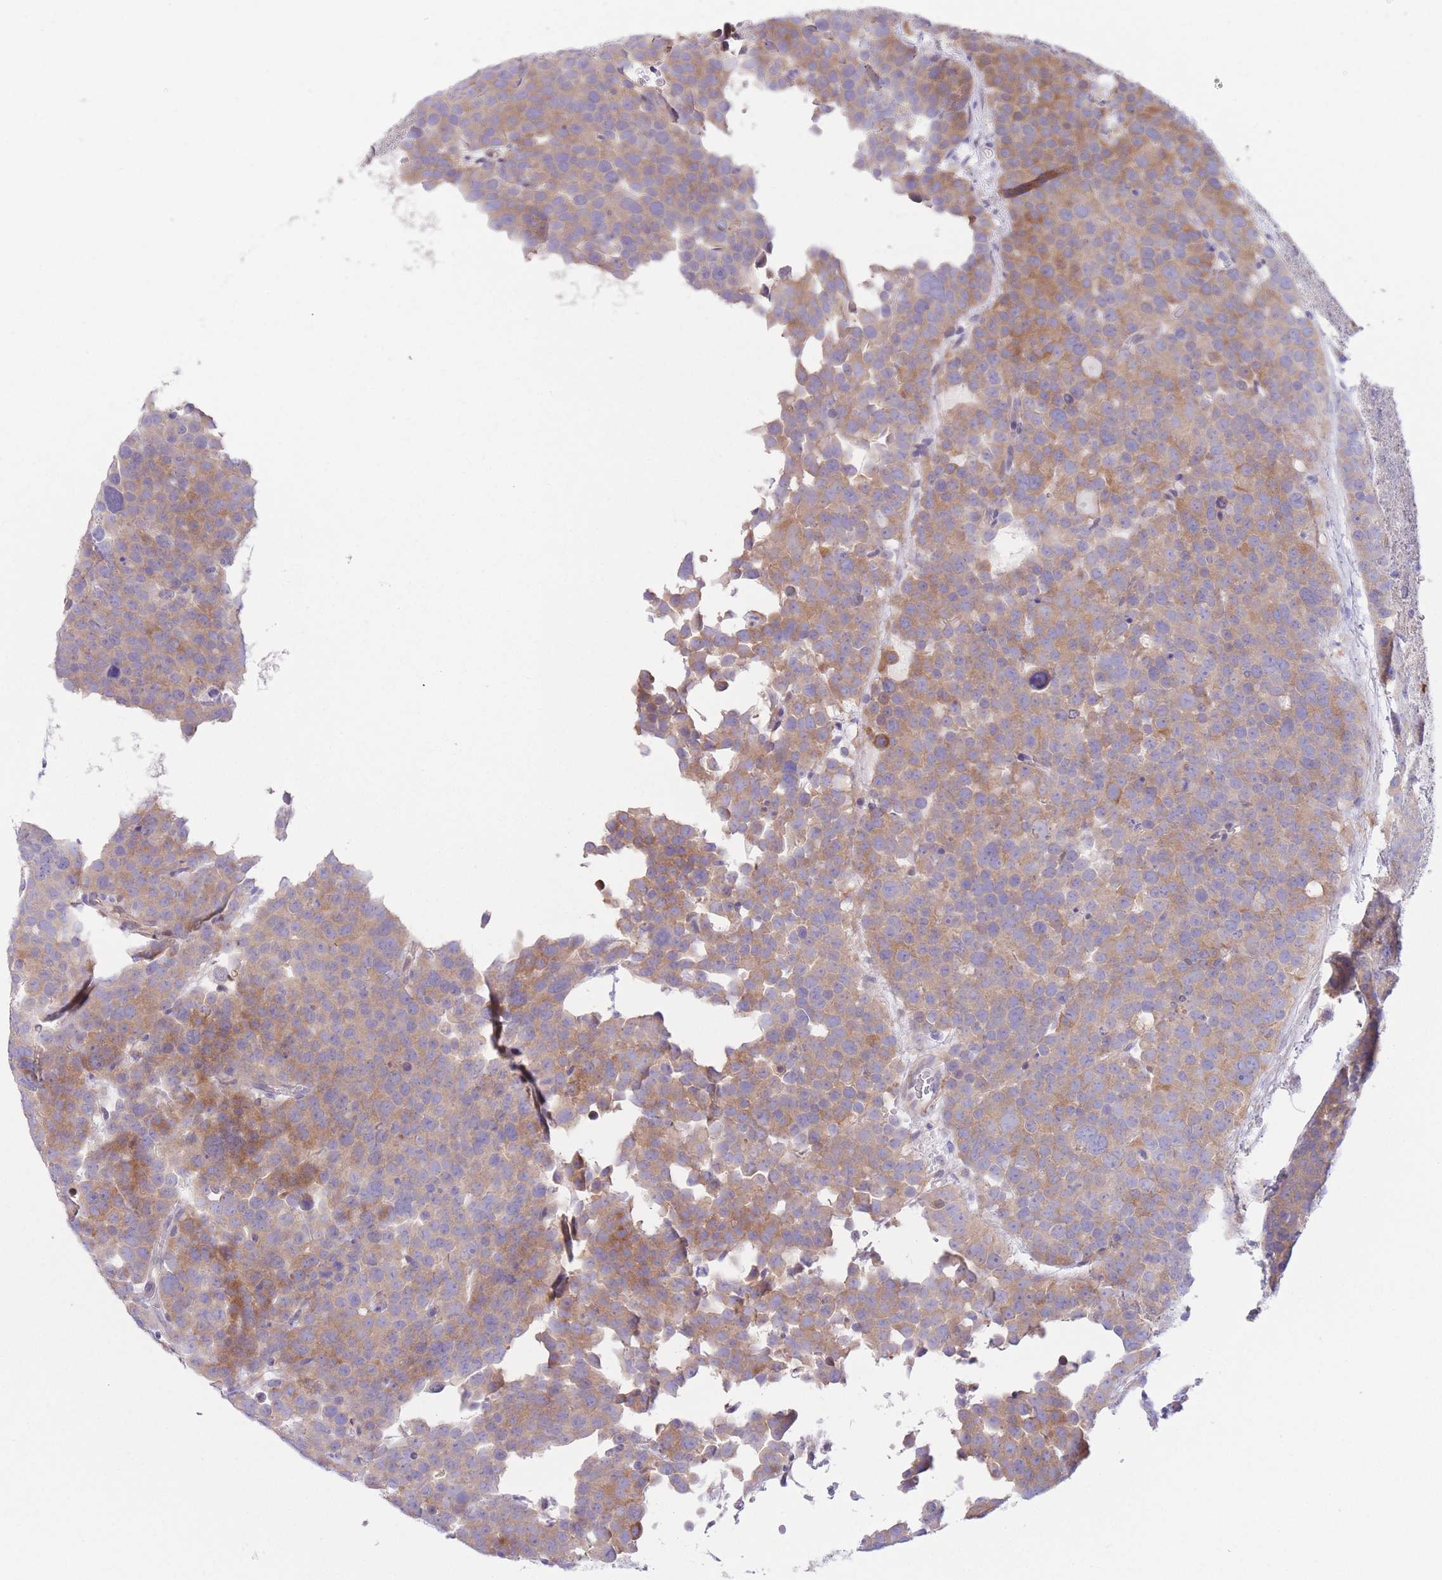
{"staining": {"intensity": "moderate", "quantity": ">75%", "location": "cytoplasmic/membranous"}, "tissue": "testis cancer", "cell_type": "Tumor cells", "image_type": "cancer", "snomed": [{"axis": "morphology", "description": "Seminoma, NOS"}, {"axis": "topography", "description": "Testis"}], "caption": "An IHC histopathology image of tumor tissue is shown. Protein staining in brown shows moderate cytoplasmic/membranous positivity in testis seminoma within tumor cells.", "gene": "C9orf152", "patient": {"sex": "male", "age": 71}}